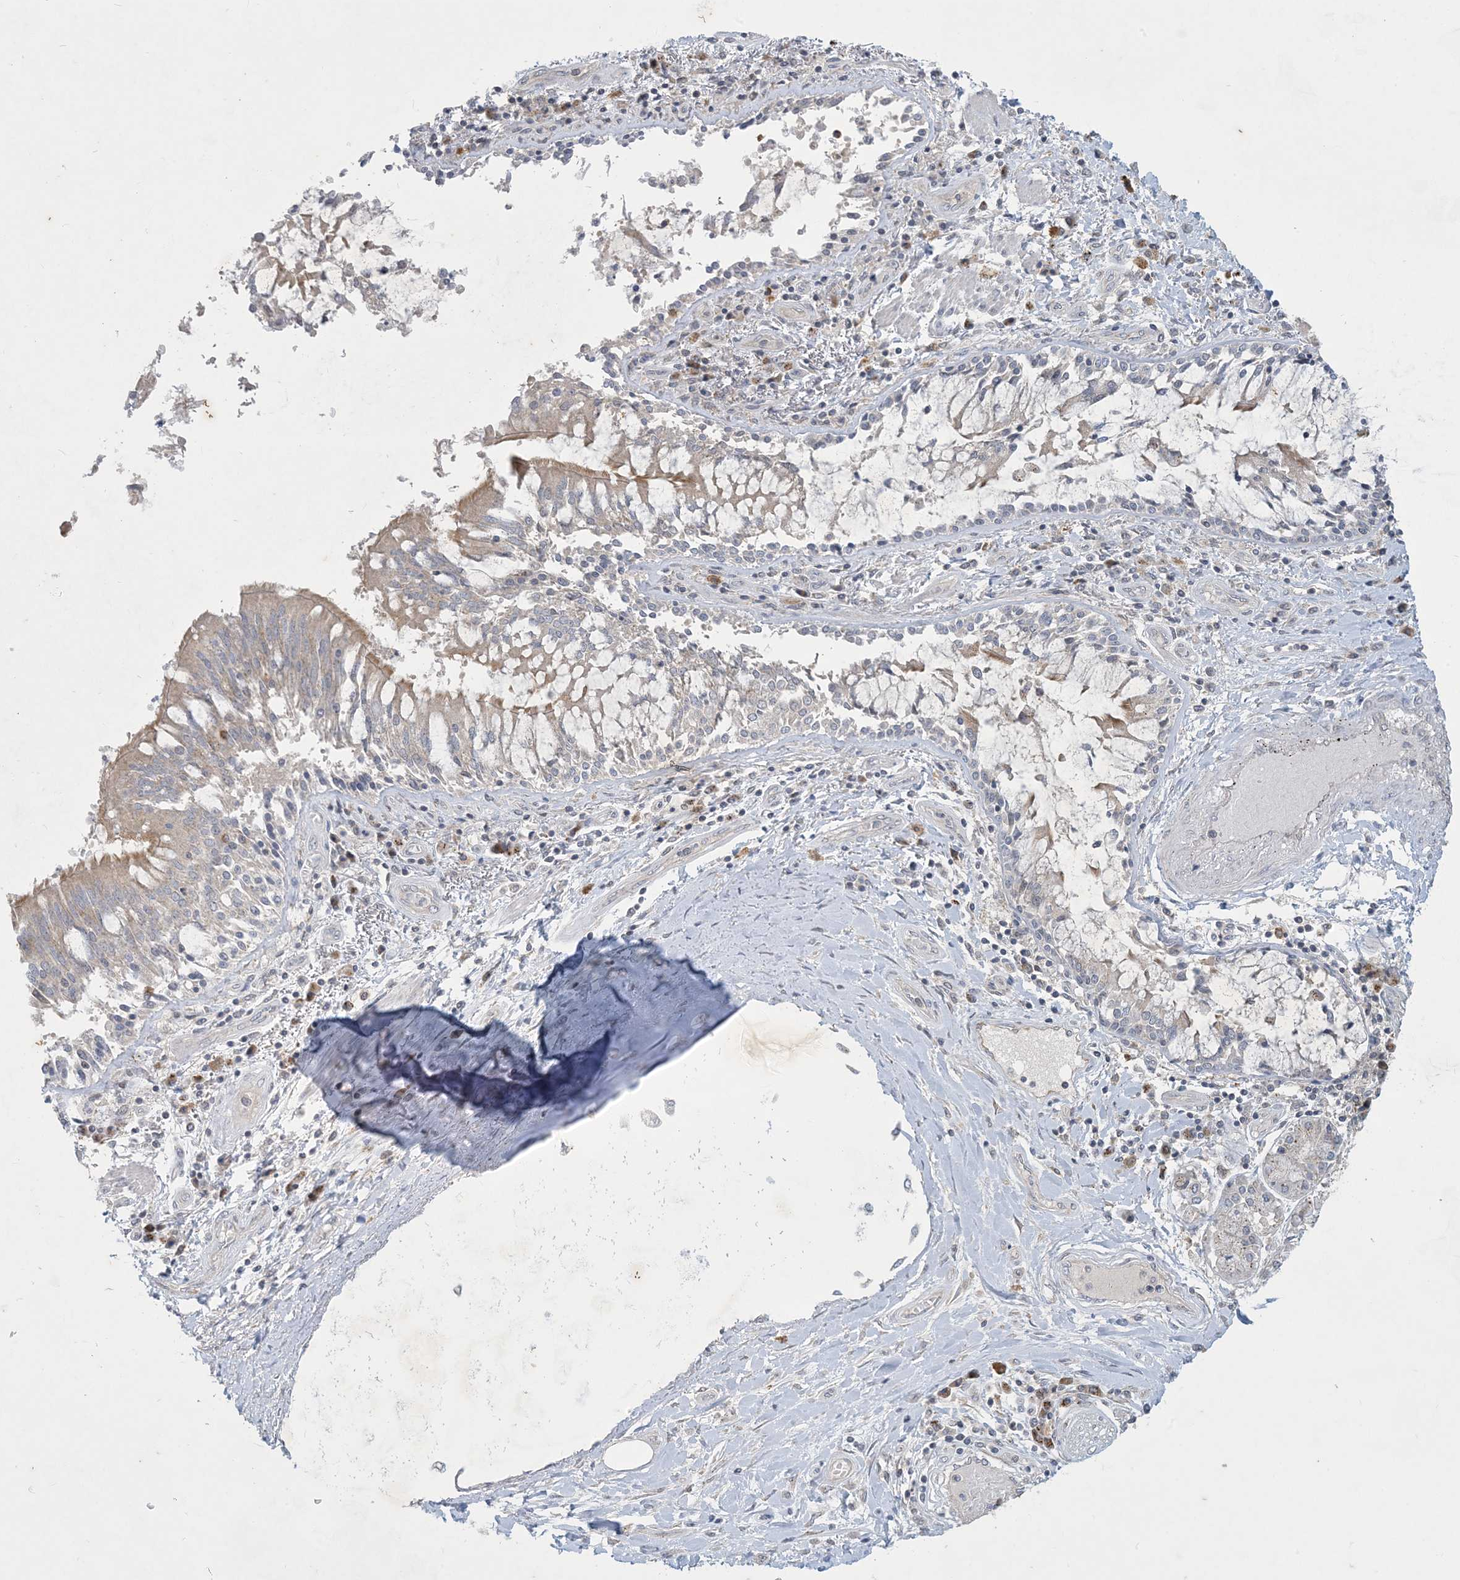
{"staining": {"intensity": "negative", "quantity": "none", "location": "none"}, "tissue": "adipose tissue", "cell_type": "Adipocytes", "image_type": "normal", "snomed": [{"axis": "morphology", "description": "Normal tissue, NOS"}, {"axis": "topography", "description": "Cartilage tissue"}, {"axis": "topography", "description": "Bronchus"}, {"axis": "topography", "description": "Lung"}, {"axis": "topography", "description": "Peripheral nerve tissue"}], "caption": "Immunohistochemistry (IHC) of benign human adipose tissue demonstrates no staining in adipocytes.", "gene": "CCDC14", "patient": {"sex": "female", "age": 49}}